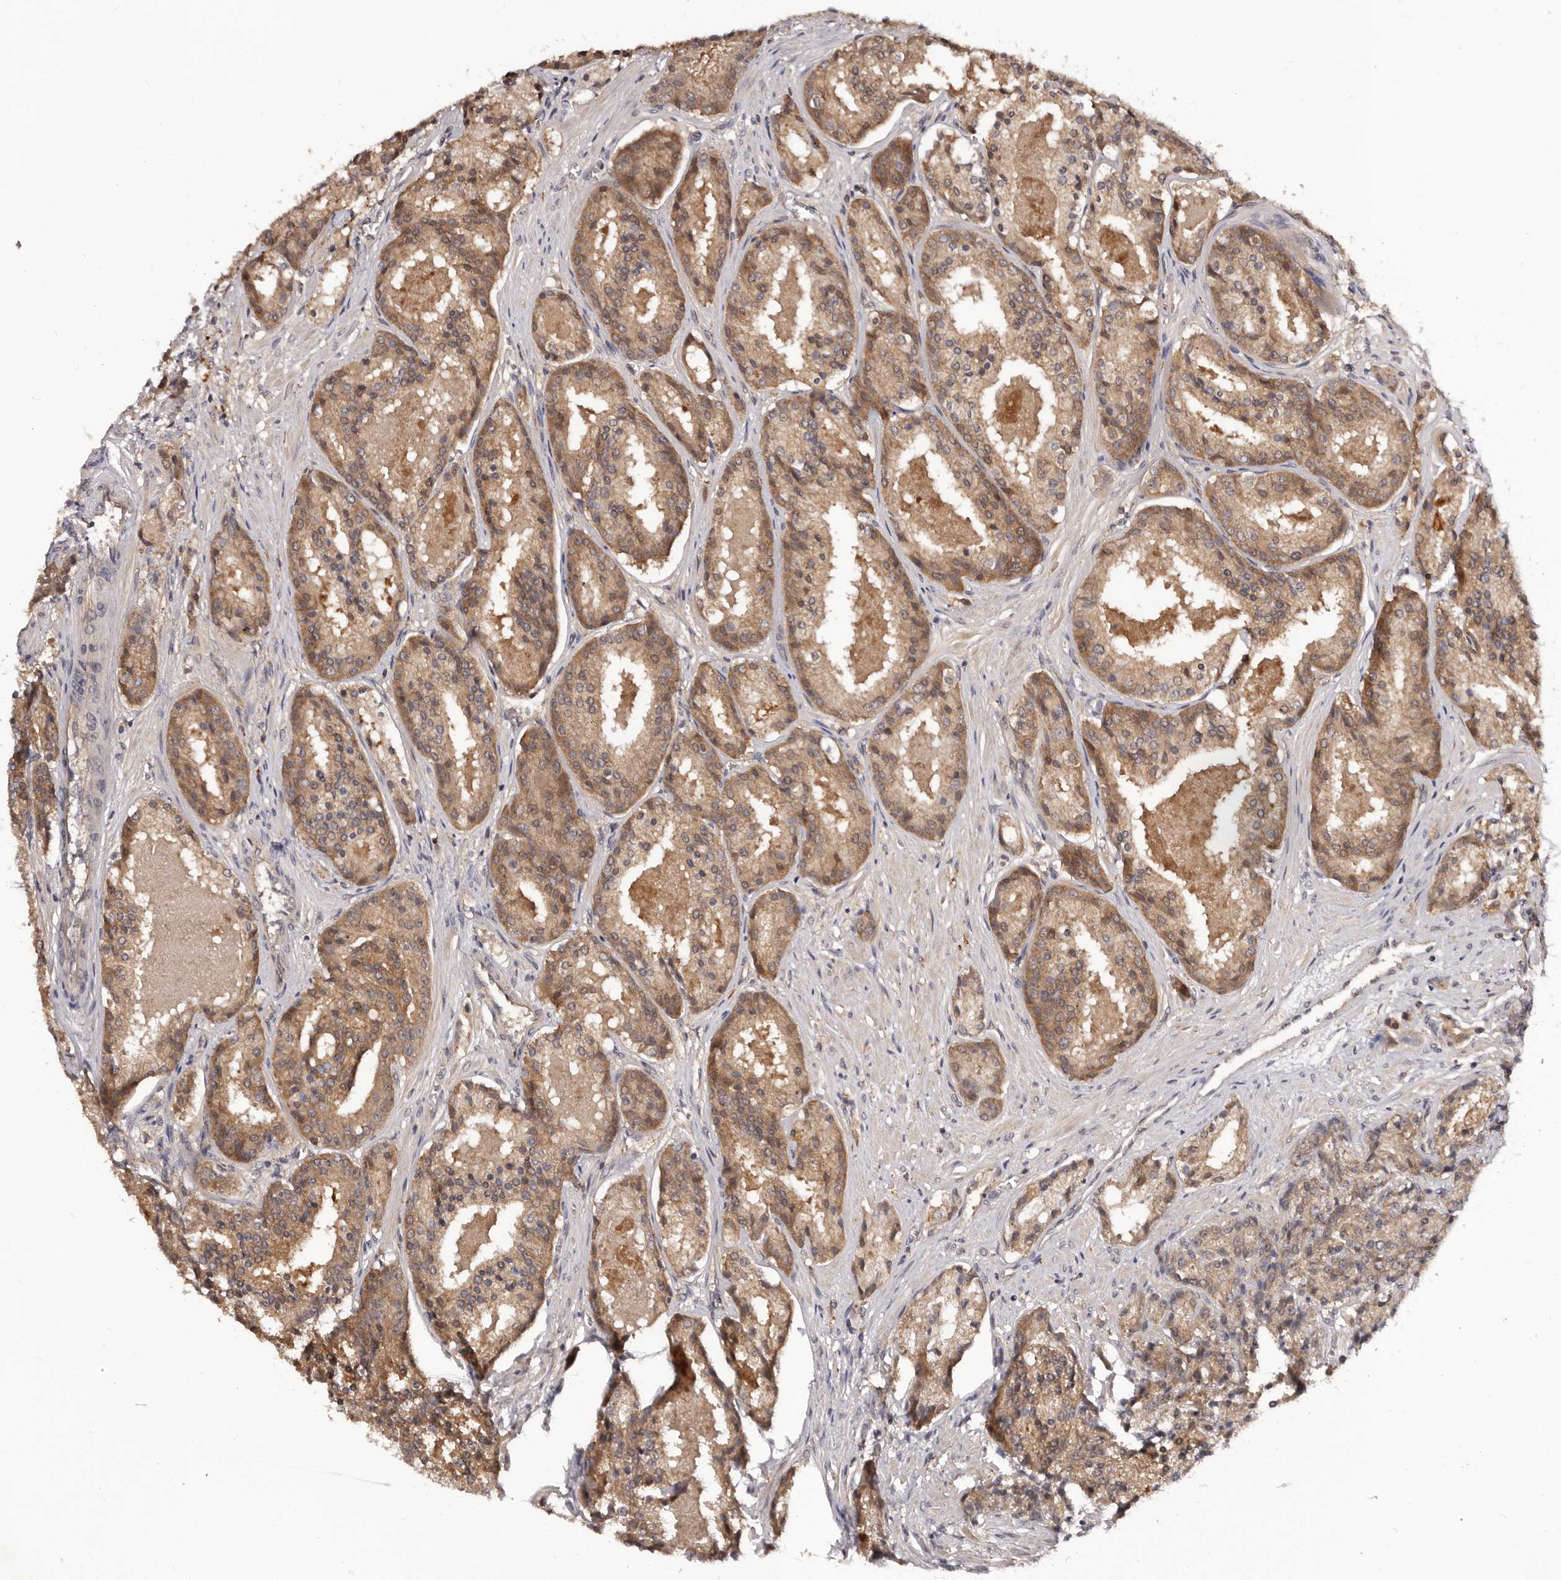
{"staining": {"intensity": "moderate", "quantity": ">75%", "location": "cytoplasmic/membranous"}, "tissue": "prostate cancer", "cell_type": "Tumor cells", "image_type": "cancer", "snomed": [{"axis": "morphology", "description": "Adenocarcinoma, High grade"}, {"axis": "topography", "description": "Prostate"}], "caption": "Prostate cancer (adenocarcinoma (high-grade)) stained for a protein (brown) exhibits moderate cytoplasmic/membranous positive staining in about >75% of tumor cells.", "gene": "MDP1", "patient": {"sex": "male", "age": 60}}